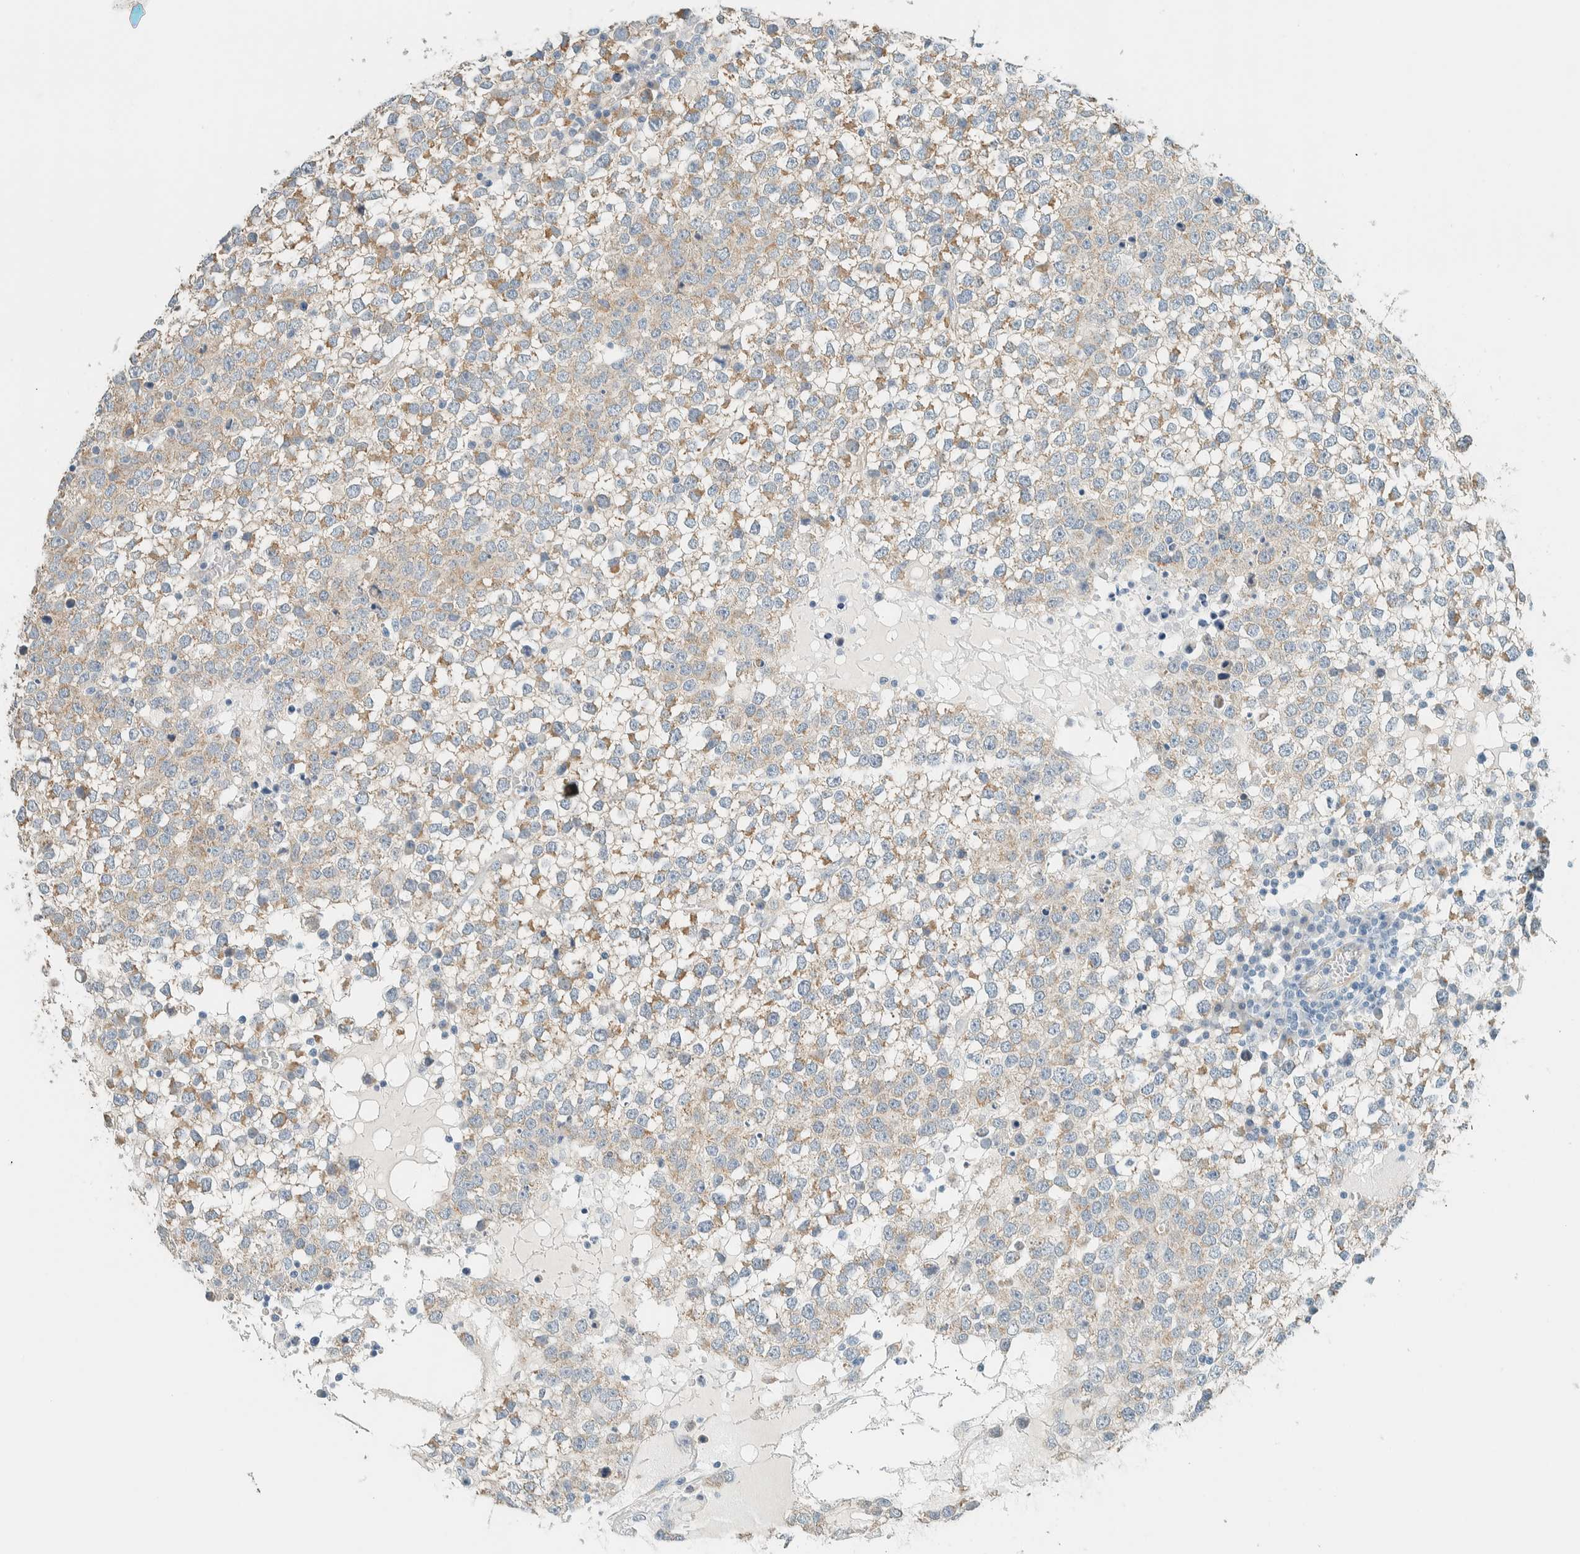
{"staining": {"intensity": "weak", "quantity": ">75%", "location": "cytoplasmic/membranous"}, "tissue": "testis cancer", "cell_type": "Tumor cells", "image_type": "cancer", "snomed": [{"axis": "morphology", "description": "Seminoma, NOS"}, {"axis": "topography", "description": "Testis"}], "caption": "Testis seminoma was stained to show a protein in brown. There is low levels of weak cytoplasmic/membranous positivity in about >75% of tumor cells. Immunohistochemistry stains the protein of interest in brown and the nuclei are stained blue.", "gene": "ALDH7A1", "patient": {"sex": "male", "age": 65}}